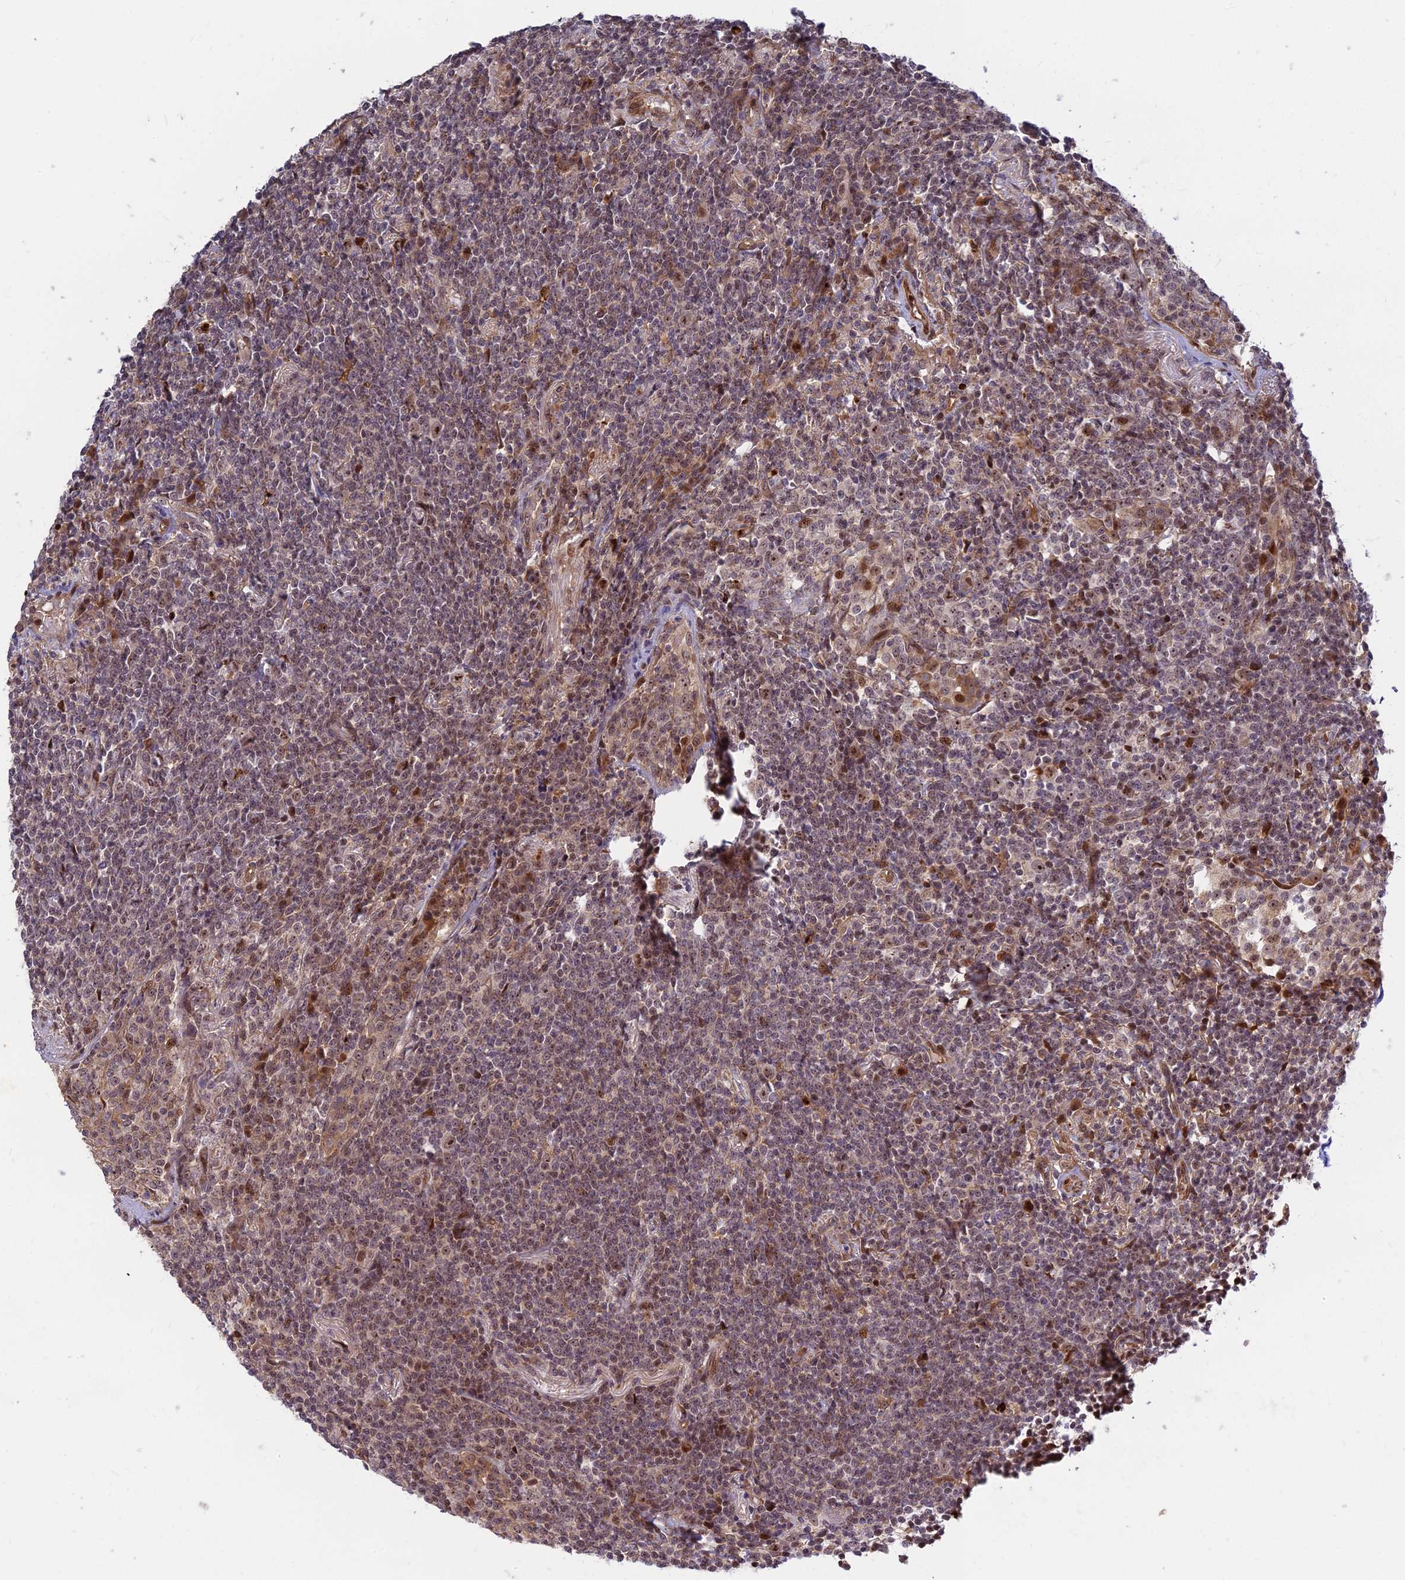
{"staining": {"intensity": "weak", "quantity": "25%-75%", "location": "nuclear"}, "tissue": "lymphoma", "cell_type": "Tumor cells", "image_type": "cancer", "snomed": [{"axis": "morphology", "description": "Malignant lymphoma, non-Hodgkin's type, Low grade"}, {"axis": "topography", "description": "Lung"}], "caption": "Immunohistochemistry staining of low-grade malignant lymphoma, non-Hodgkin's type, which displays low levels of weak nuclear staining in approximately 25%-75% of tumor cells indicating weak nuclear protein expression. The staining was performed using DAB (brown) for protein detection and nuclei were counterstained in hematoxylin (blue).", "gene": "UFSP2", "patient": {"sex": "female", "age": 71}}